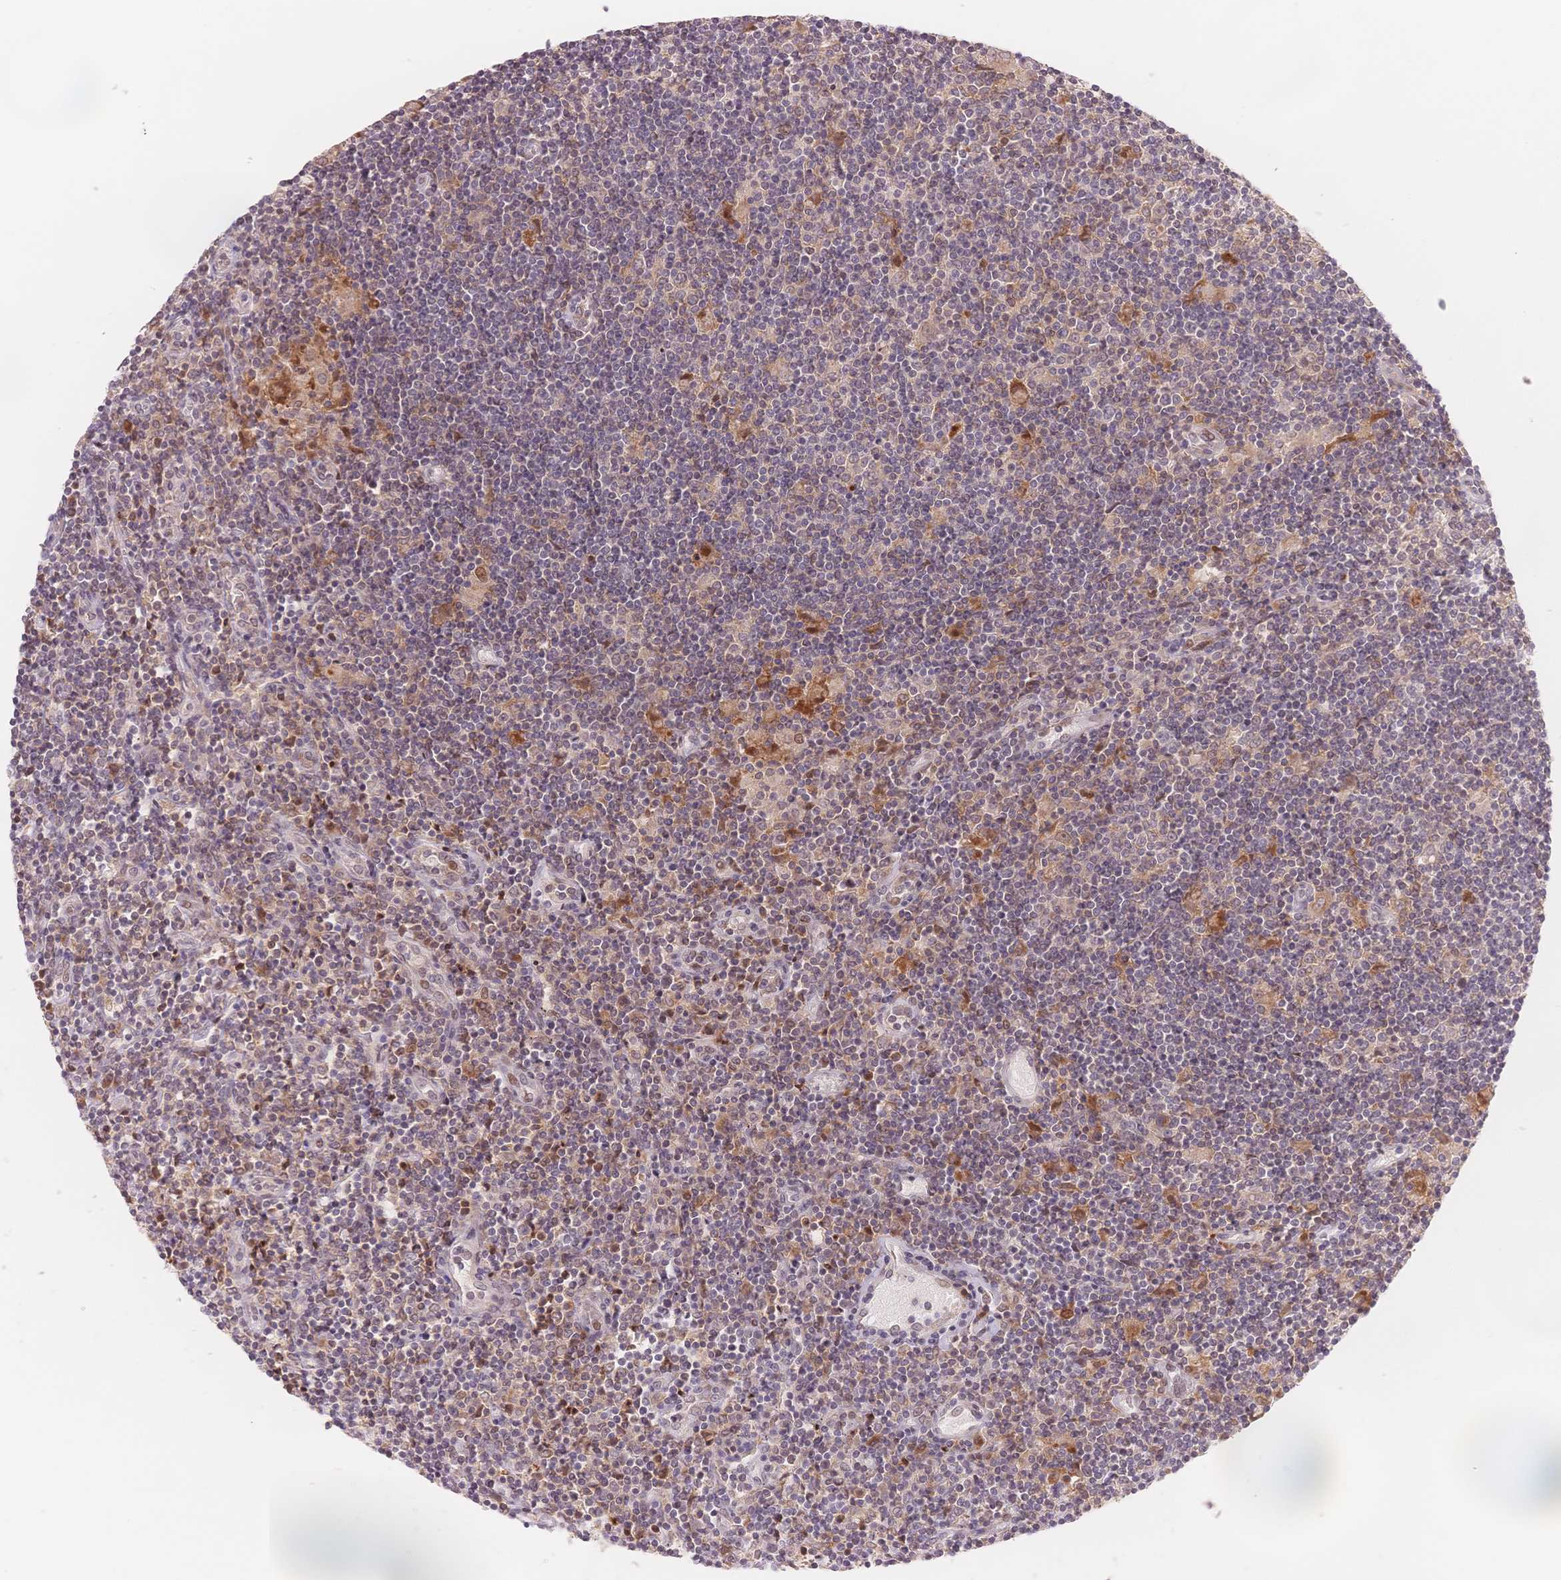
{"staining": {"intensity": "weak", "quantity": "<25%", "location": "cytoplasmic/membranous"}, "tissue": "lymphoma", "cell_type": "Tumor cells", "image_type": "cancer", "snomed": [{"axis": "morphology", "description": "Hodgkin's disease, NOS"}, {"axis": "topography", "description": "Lymph node"}], "caption": "Tumor cells are negative for brown protein staining in lymphoma.", "gene": "STK39", "patient": {"sex": "male", "age": 40}}